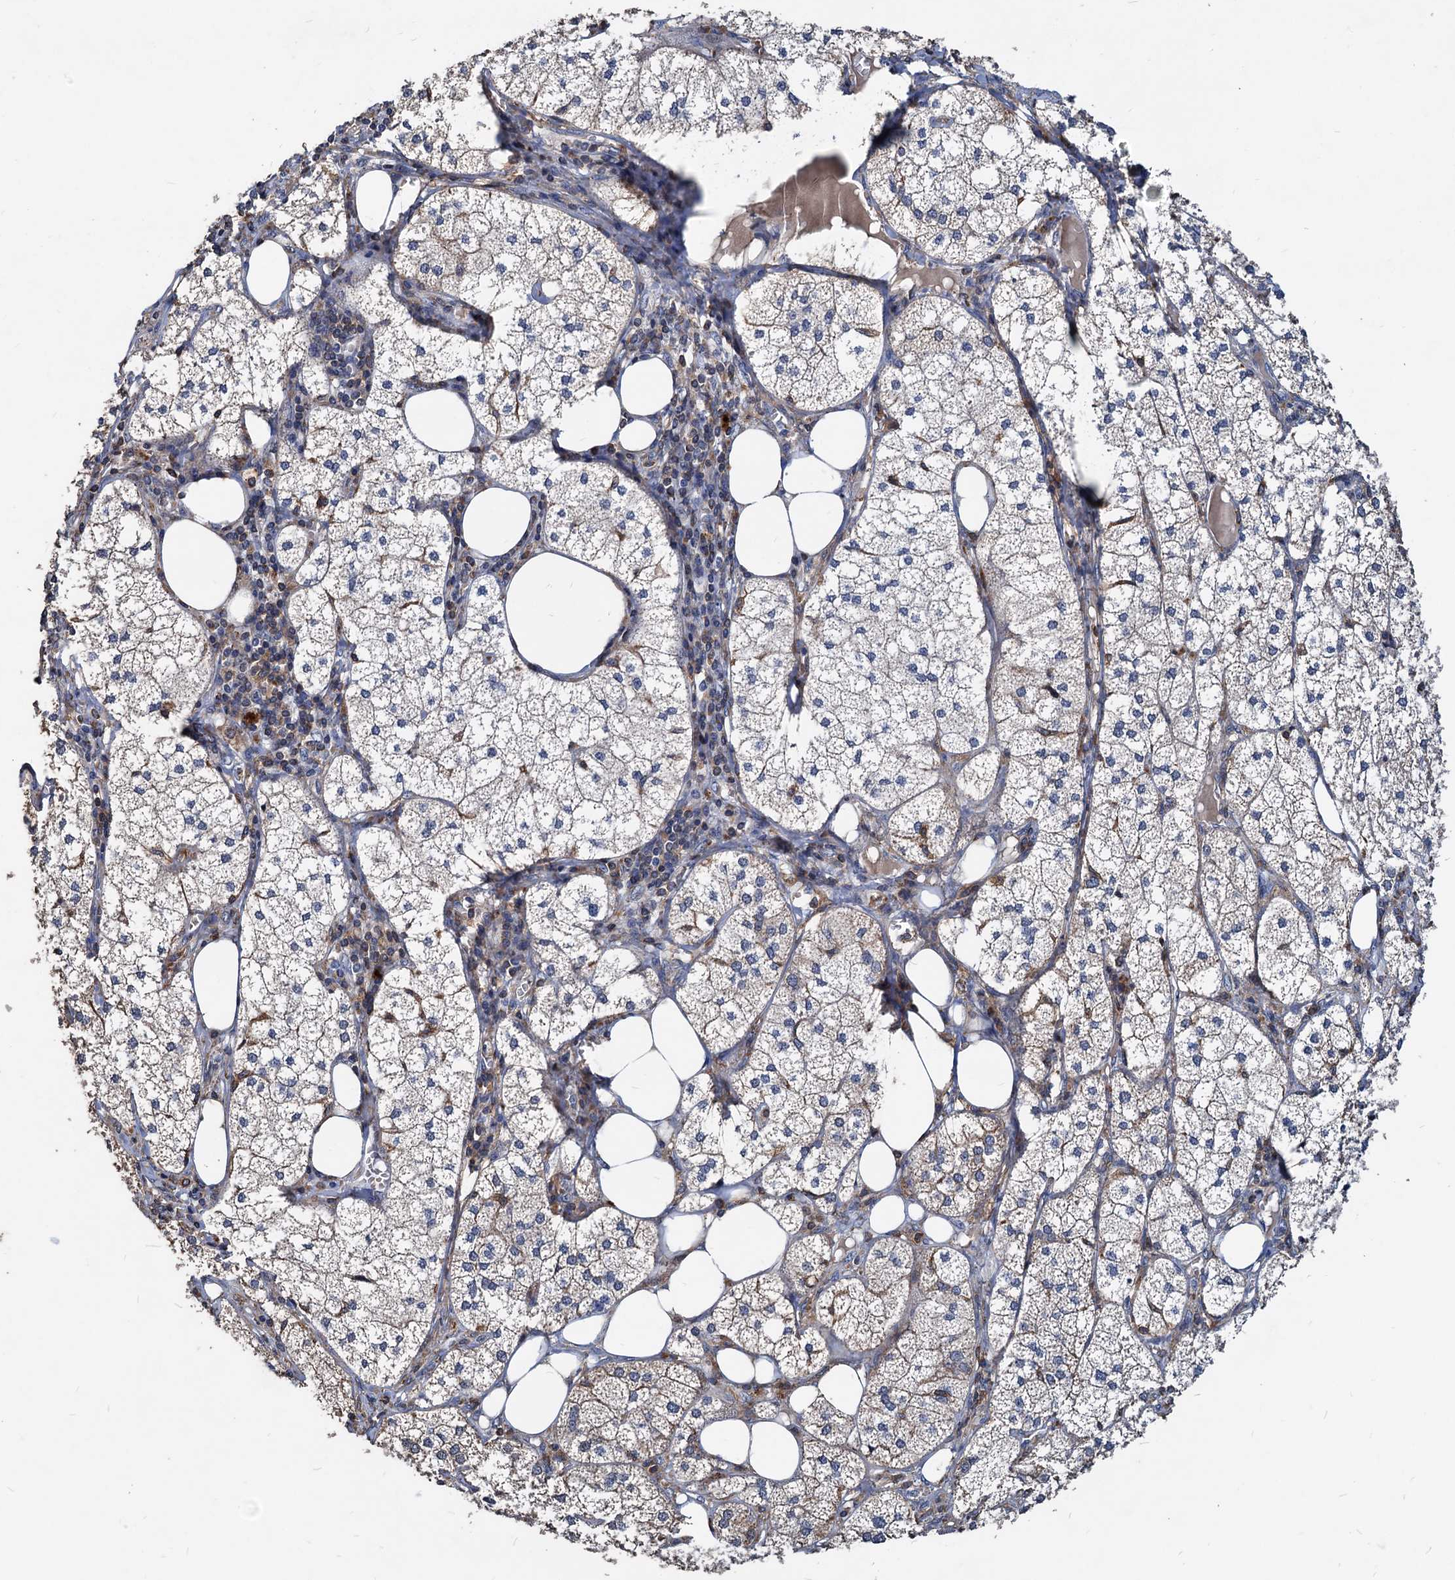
{"staining": {"intensity": "moderate", "quantity": "25%-75%", "location": "cytoplasmic/membranous"}, "tissue": "adrenal gland", "cell_type": "Glandular cells", "image_type": "normal", "snomed": [{"axis": "morphology", "description": "Normal tissue, NOS"}, {"axis": "topography", "description": "Adrenal gland"}], "caption": "This histopathology image demonstrates IHC staining of benign human adrenal gland, with medium moderate cytoplasmic/membranous staining in about 25%-75% of glandular cells.", "gene": "LCP2", "patient": {"sex": "female", "age": 61}}